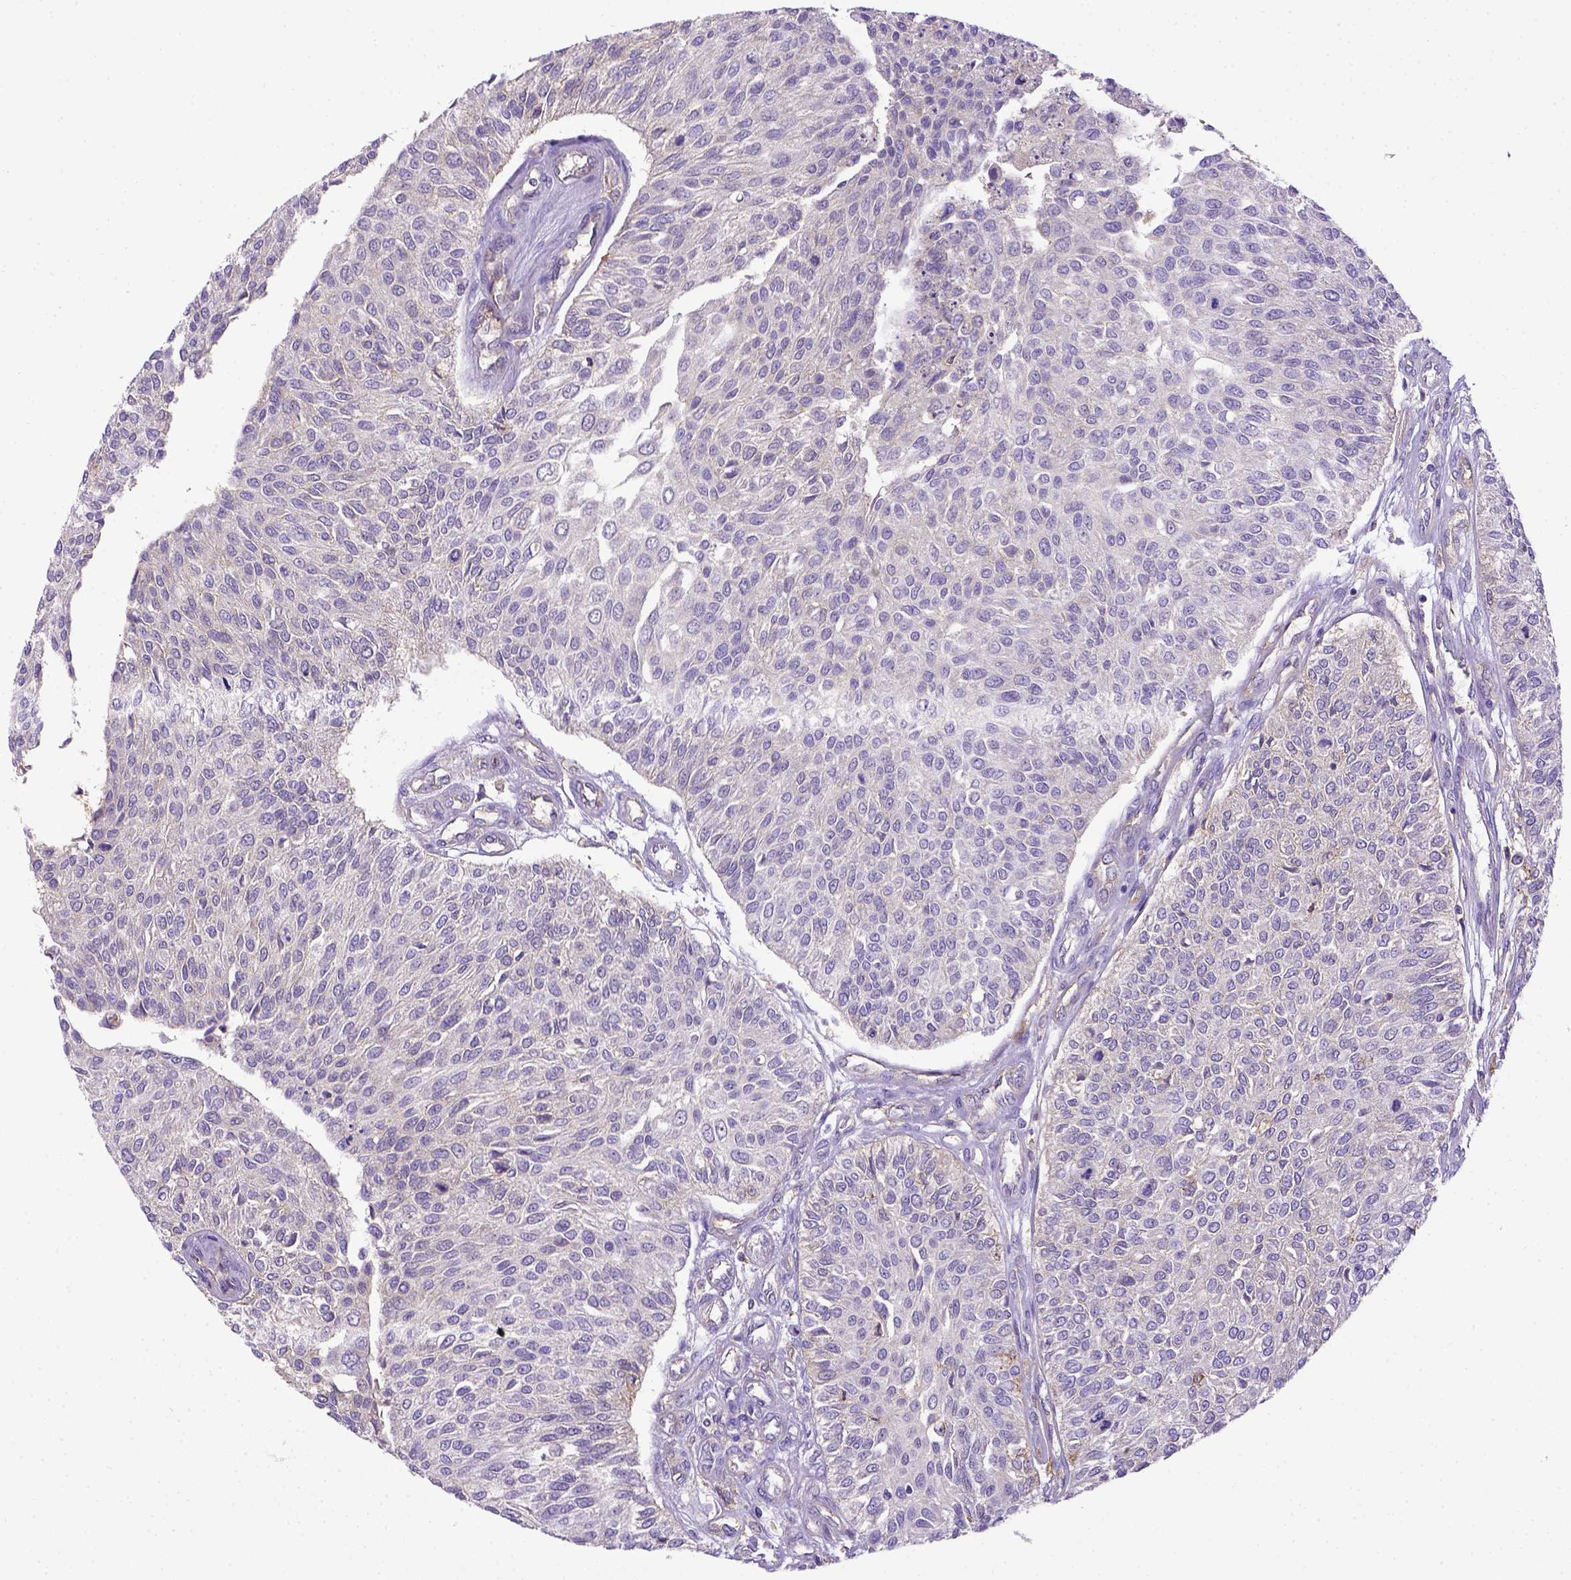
{"staining": {"intensity": "negative", "quantity": "none", "location": "none"}, "tissue": "urothelial cancer", "cell_type": "Tumor cells", "image_type": "cancer", "snomed": [{"axis": "morphology", "description": "Urothelial carcinoma, NOS"}, {"axis": "topography", "description": "Urinary bladder"}], "caption": "Urothelial cancer was stained to show a protein in brown. There is no significant staining in tumor cells.", "gene": "CD40", "patient": {"sex": "male", "age": 55}}